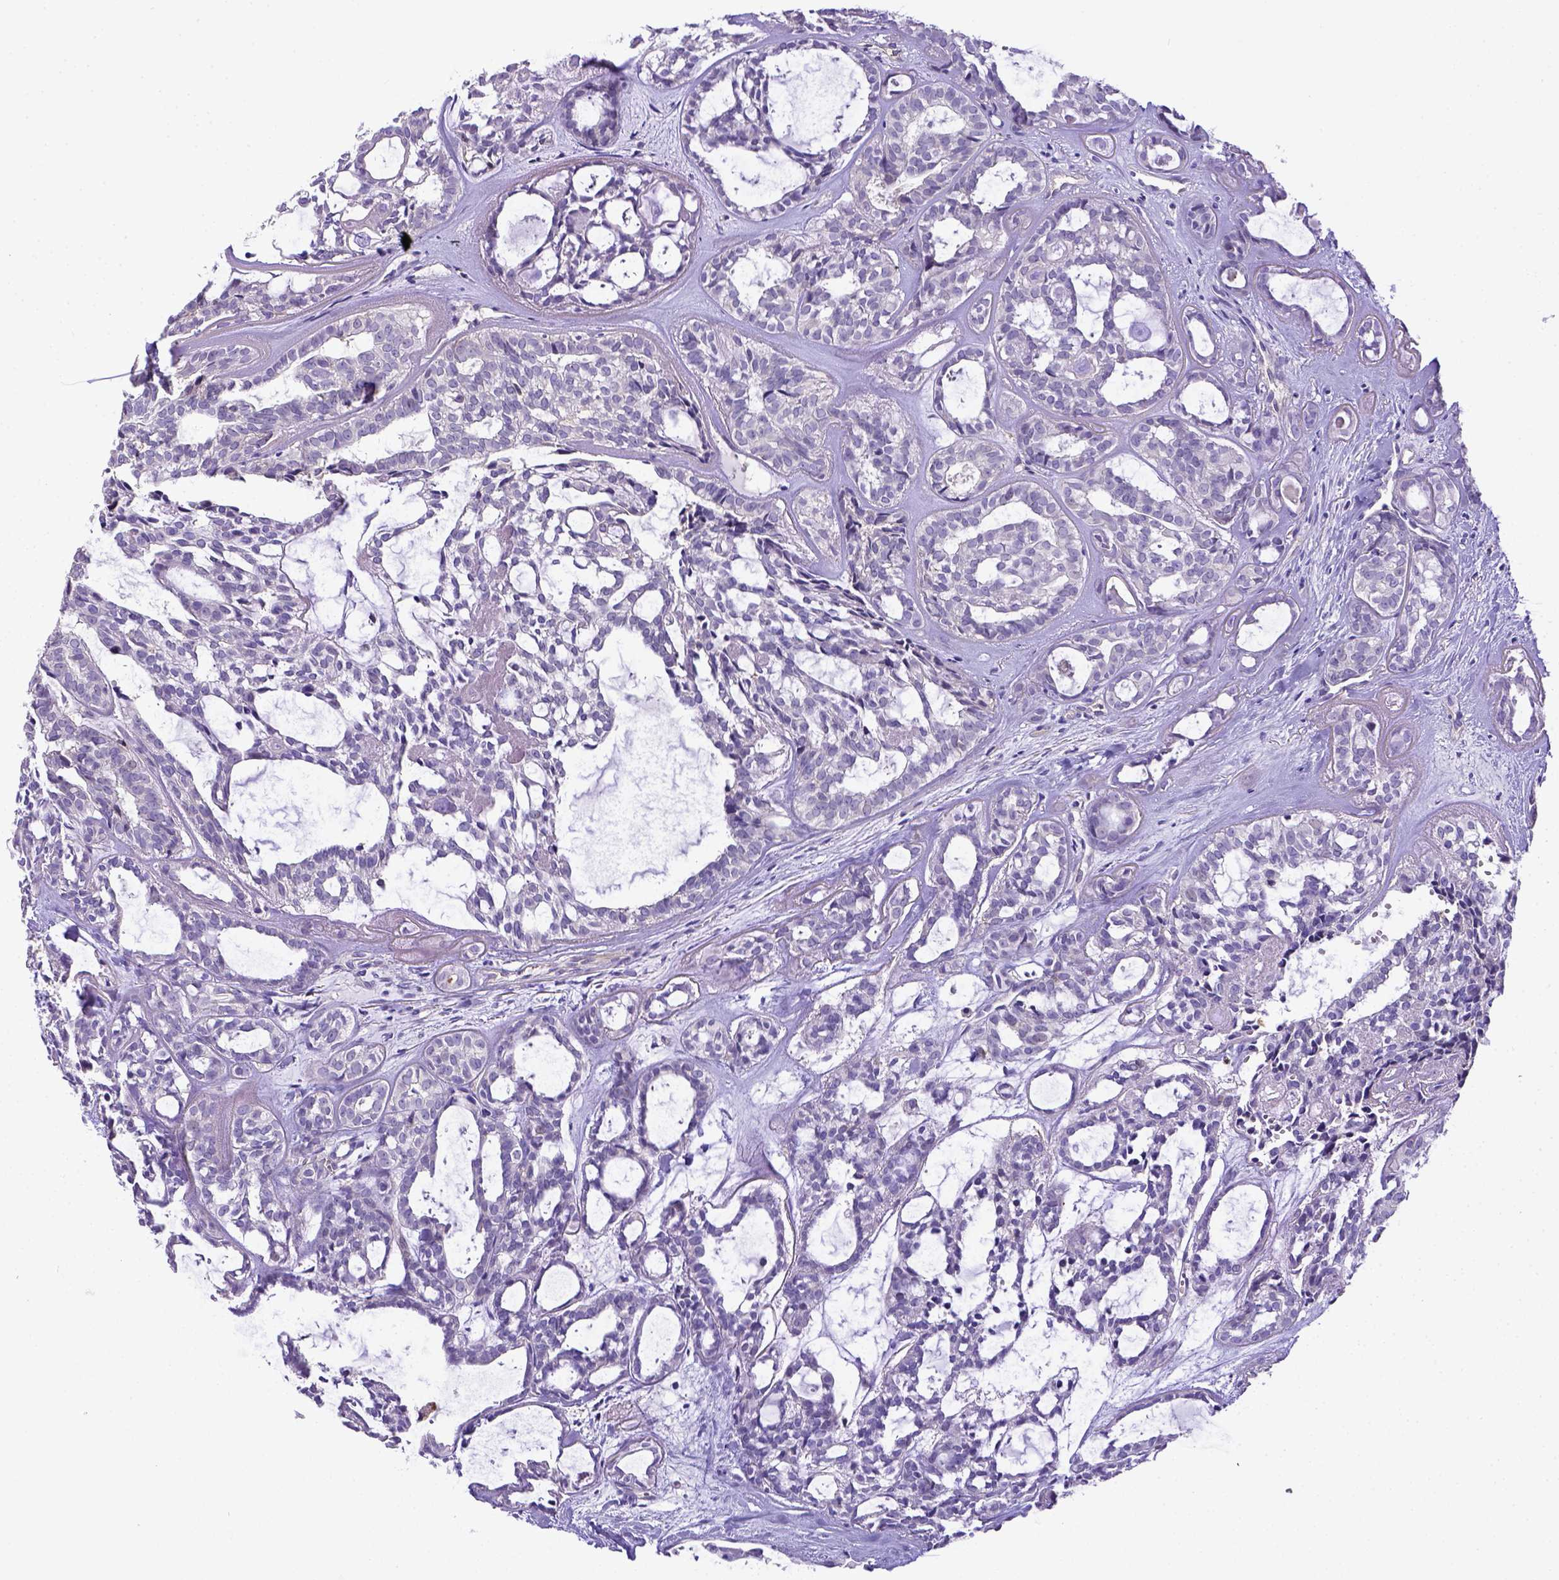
{"staining": {"intensity": "negative", "quantity": "none", "location": "none"}, "tissue": "head and neck cancer", "cell_type": "Tumor cells", "image_type": "cancer", "snomed": [{"axis": "morphology", "description": "Adenocarcinoma, NOS"}, {"axis": "topography", "description": "Head-Neck"}], "caption": "A photomicrograph of adenocarcinoma (head and neck) stained for a protein shows no brown staining in tumor cells.", "gene": "CD40", "patient": {"sex": "female", "age": 62}}